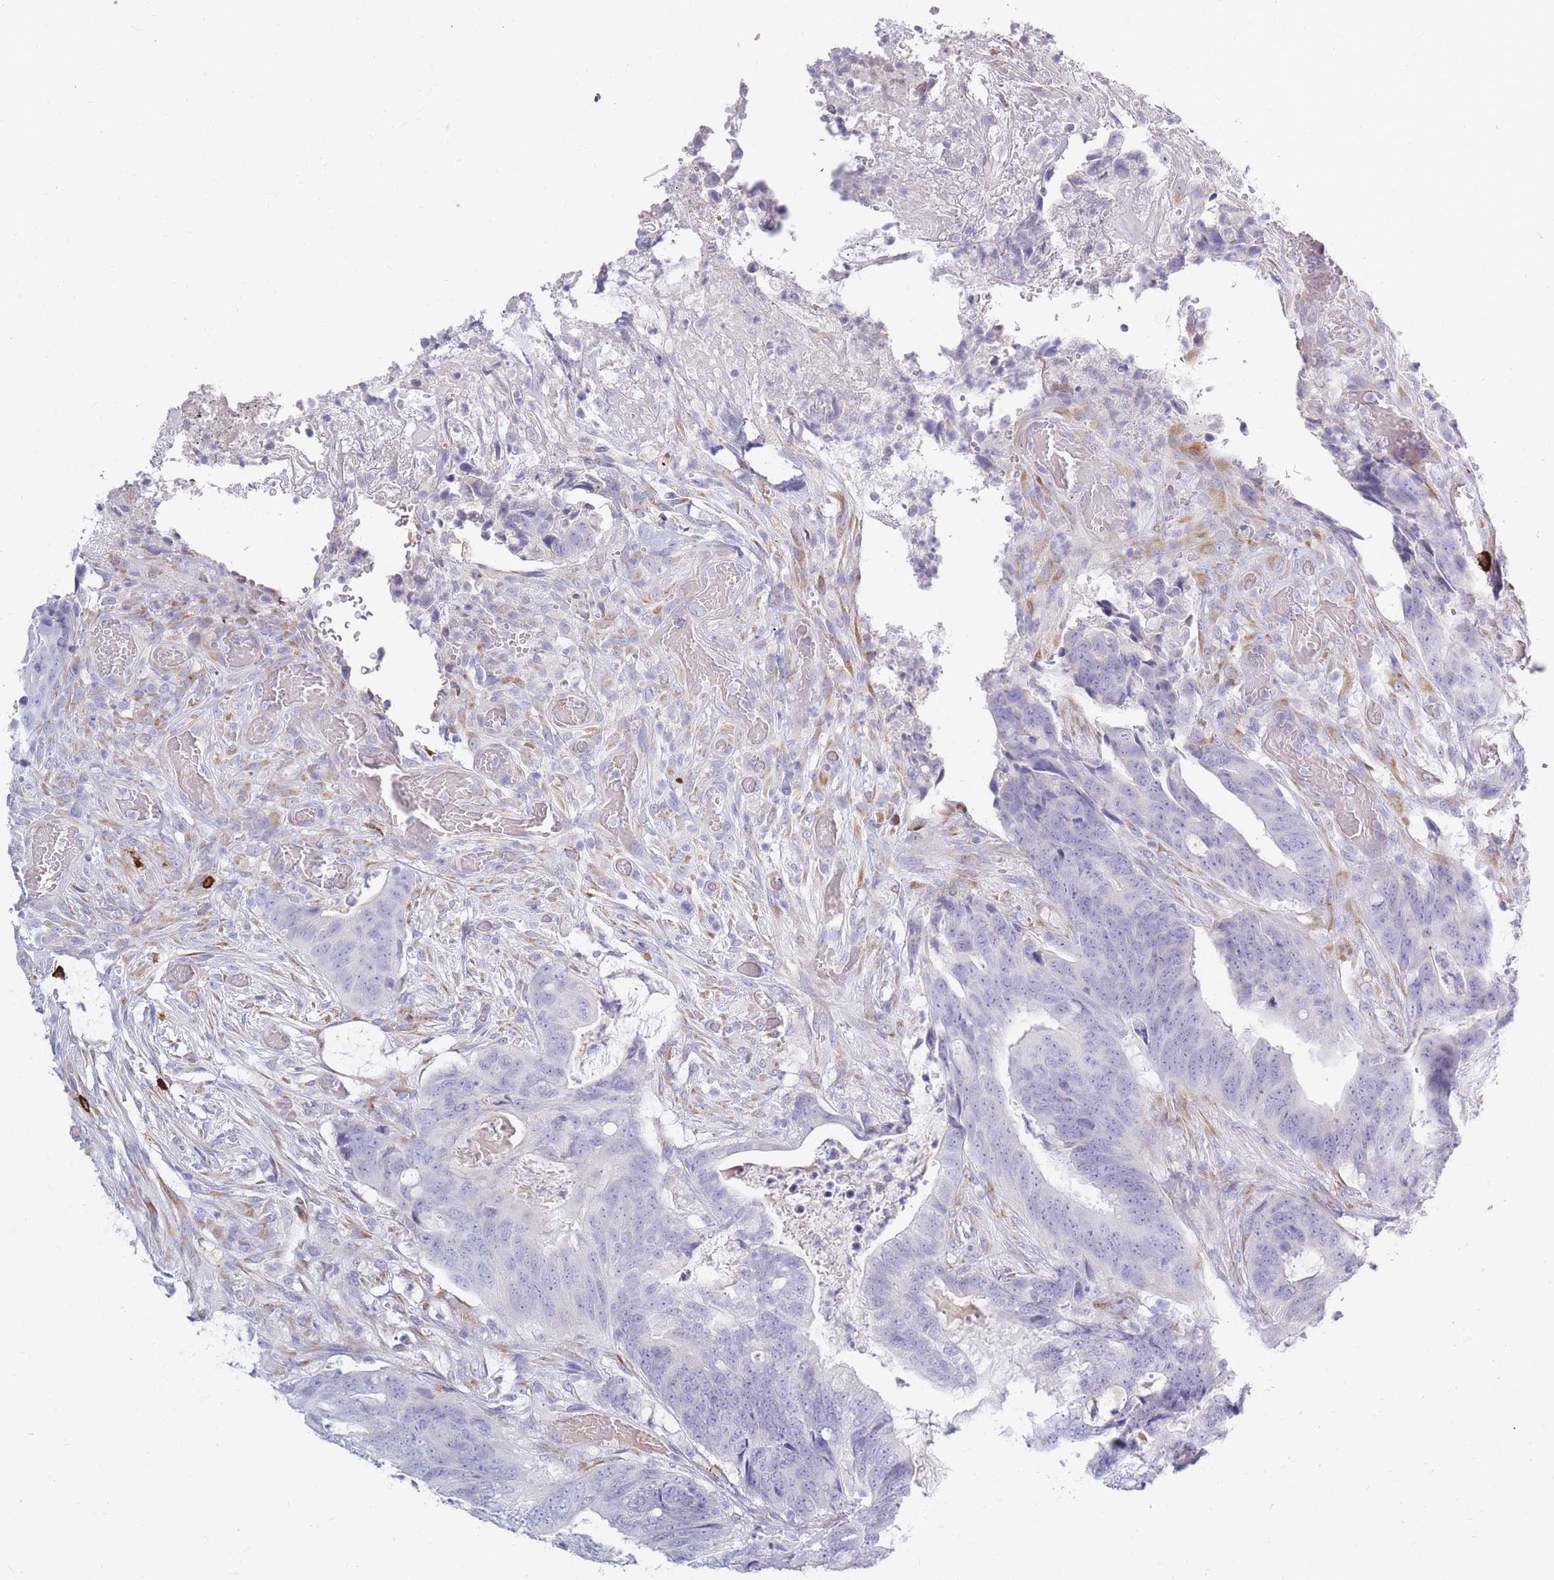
{"staining": {"intensity": "negative", "quantity": "none", "location": "none"}, "tissue": "colorectal cancer", "cell_type": "Tumor cells", "image_type": "cancer", "snomed": [{"axis": "morphology", "description": "Adenocarcinoma, NOS"}, {"axis": "topography", "description": "Colon"}], "caption": "Immunohistochemistry of human colorectal adenocarcinoma shows no expression in tumor cells. (DAB (3,3'-diaminobenzidine) immunohistochemistry visualized using brightfield microscopy, high magnification).", "gene": "TPSD1", "patient": {"sex": "female", "age": 82}}